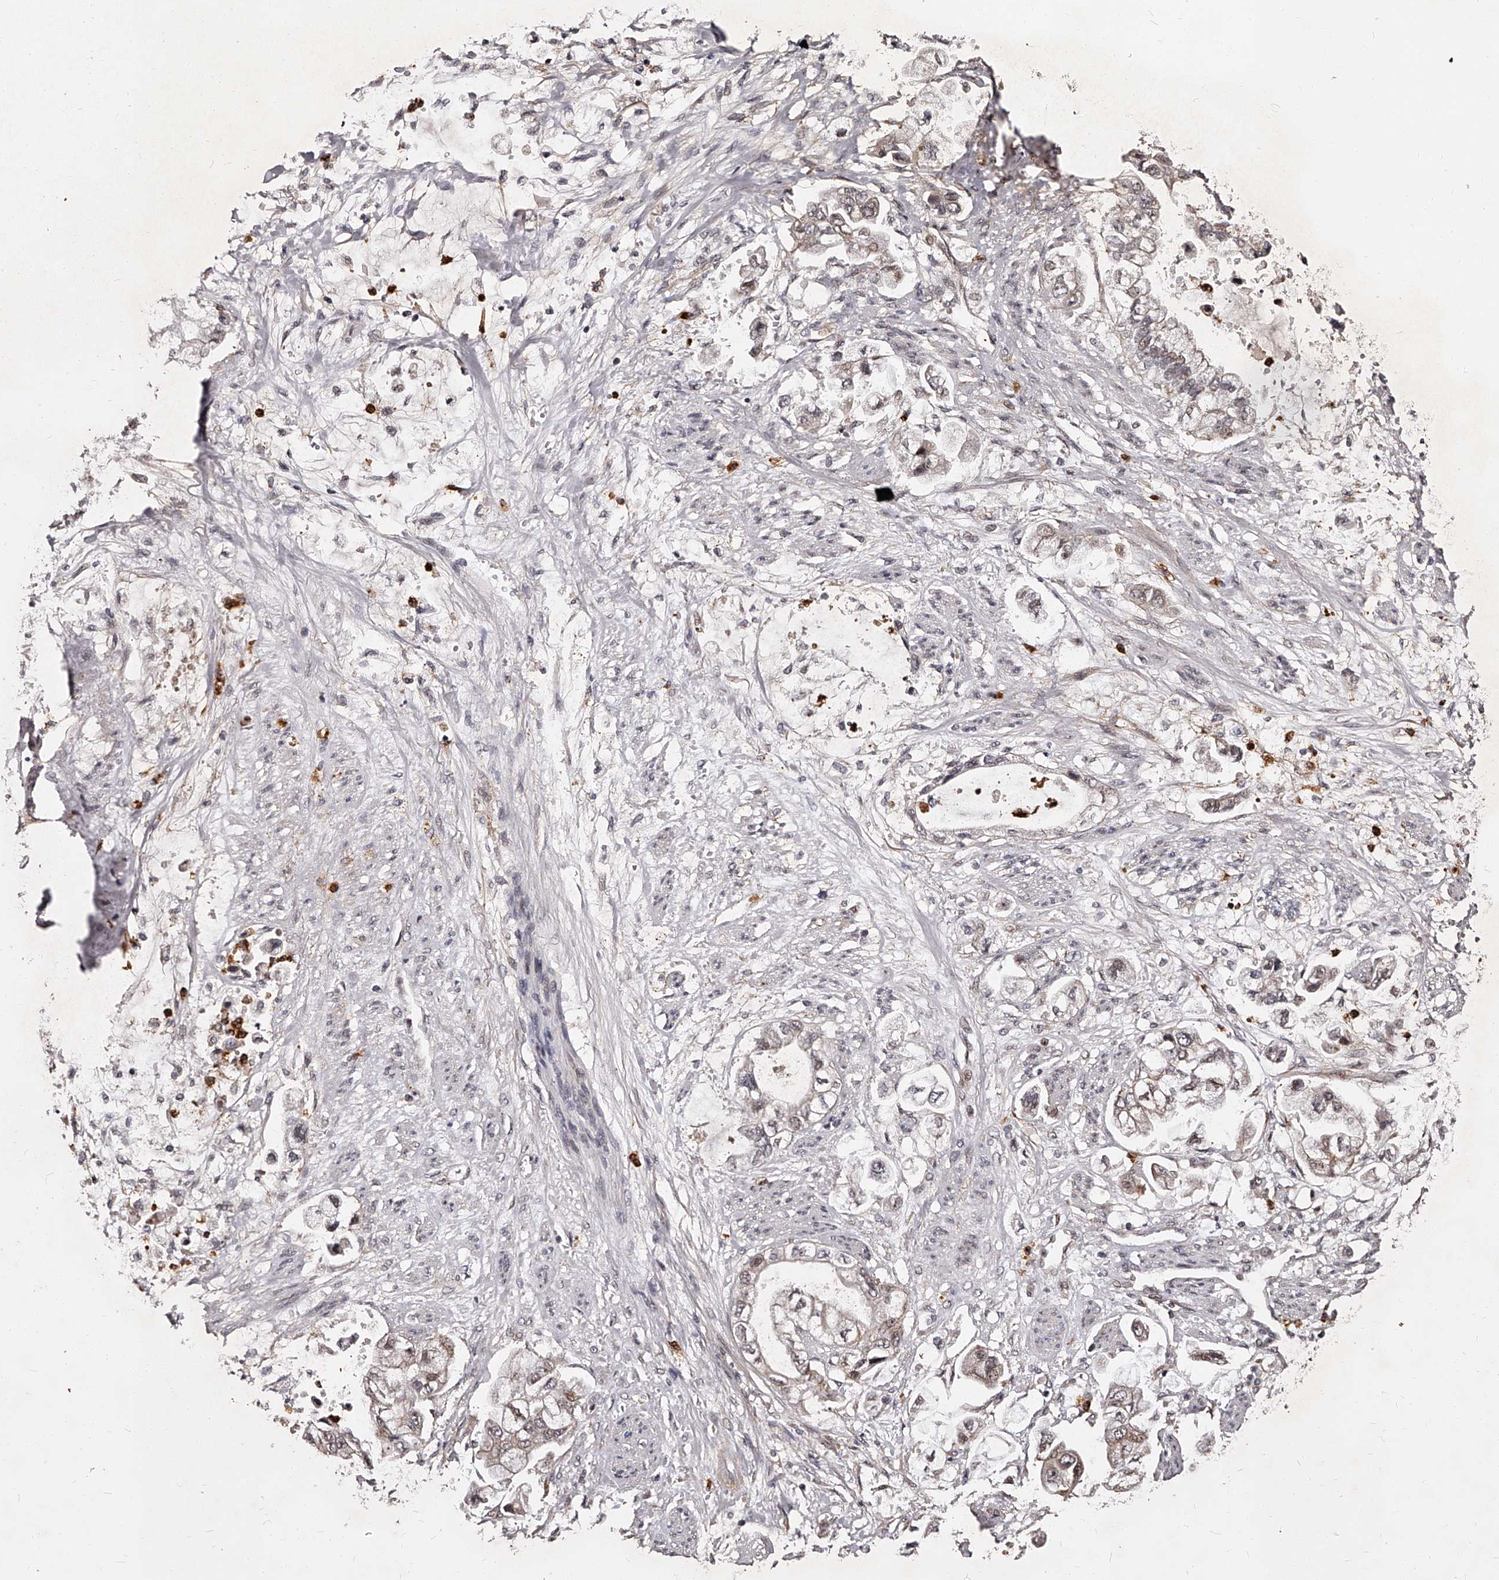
{"staining": {"intensity": "negative", "quantity": "none", "location": "none"}, "tissue": "stomach cancer", "cell_type": "Tumor cells", "image_type": "cancer", "snomed": [{"axis": "morphology", "description": "Adenocarcinoma, NOS"}, {"axis": "topography", "description": "Stomach"}], "caption": "An immunohistochemistry histopathology image of stomach cancer (adenocarcinoma) is shown. There is no staining in tumor cells of stomach cancer (adenocarcinoma).", "gene": "RSC1A1", "patient": {"sex": "male", "age": 62}}